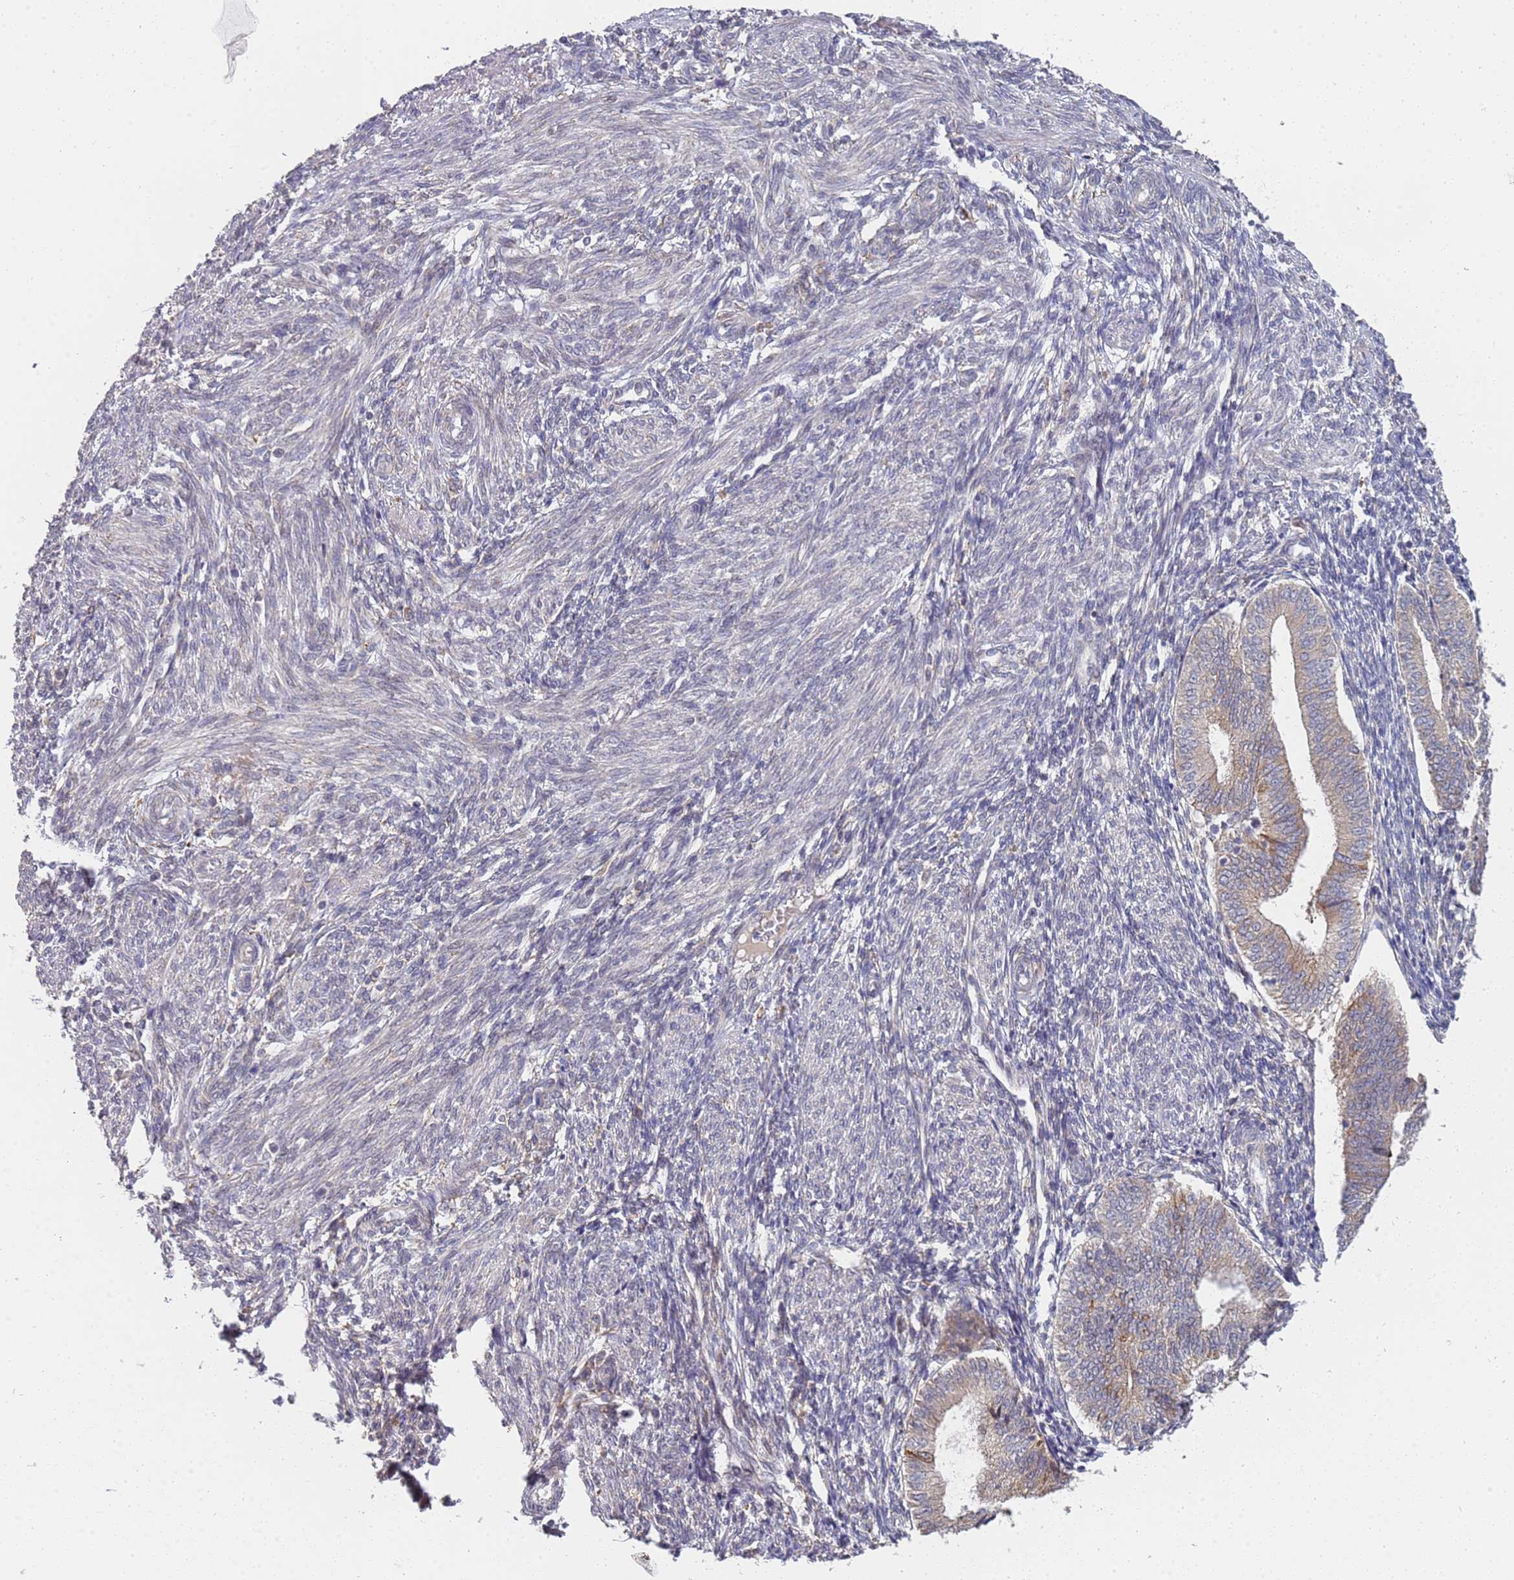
{"staining": {"intensity": "weak", "quantity": "25%-75%", "location": "cytoplasmic/membranous"}, "tissue": "endometrium", "cell_type": "Cells in endometrial stroma", "image_type": "normal", "snomed": [{"axis": "morphology", "description": "Normal tissue, NOS"}, {"axis": "topography", "description": "Endometrium"}], "caption": "IHC image of normal endometrium: human endometrium stained using immunohistochemistry (IHC) reveals low levels of weak protein expression localized specifically in the cytoplasmic/membranous of cells in endometrial stroma, appearing as a cytoplasmic/membranous brown color.", "gene": "VRK2", "patient": {"sex": "female", "age": 34}}